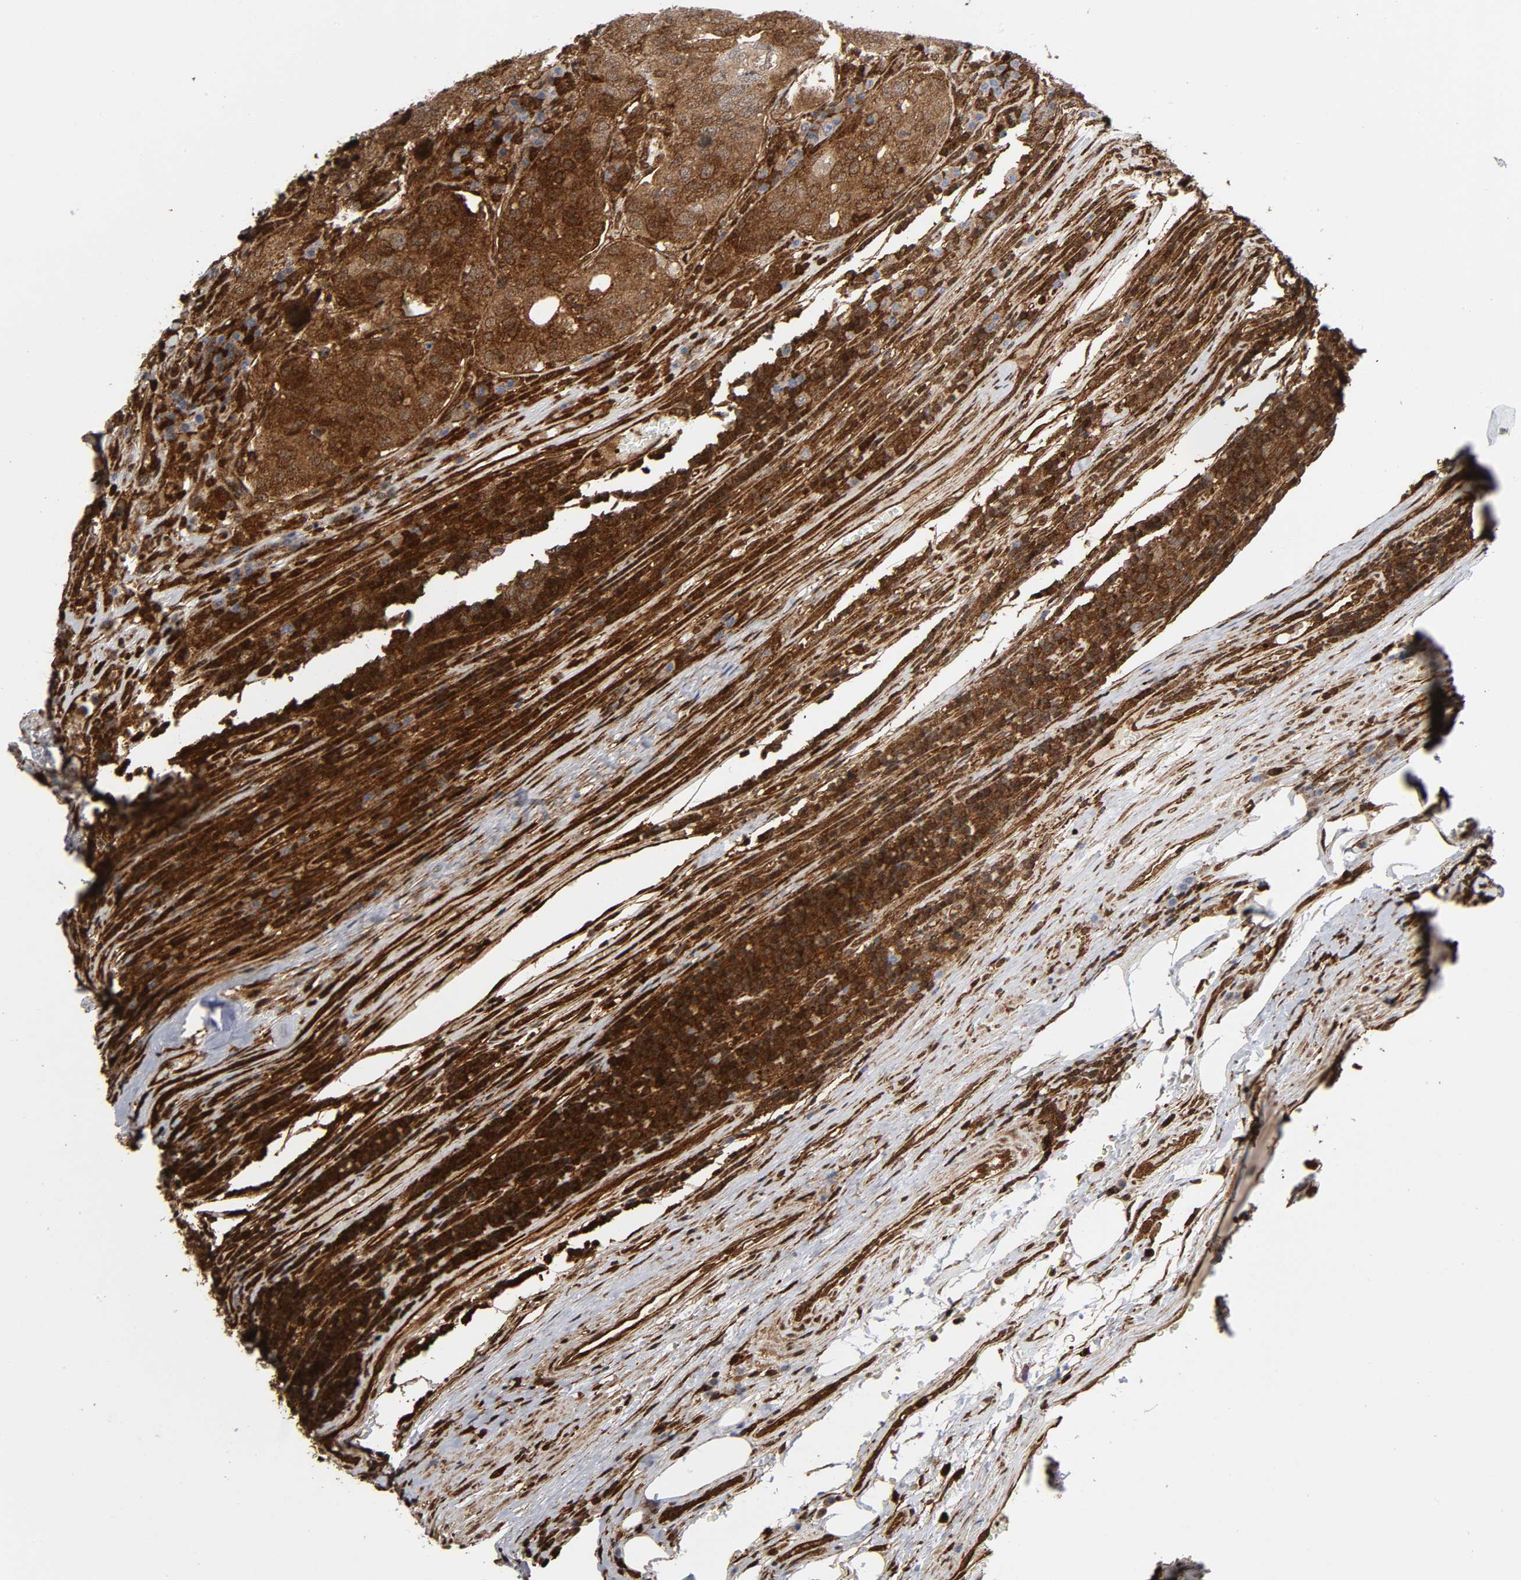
{"staining": {"intensity": "strong", "quantity": ">75%", "location": "cytoplasmic/membranous"}, "tissue": "urothelial cancer", "cell_type": "Tumor cells", "image_type": "cancer", "snomed": [{"axis": "morphology", "description": "Urothelial carcinoma, High grade"}, {"axis": "topography", "description": "Lymph node"}, {"axis": "topography", "description": "Urinary bladder"}], "caption": "IHC (DAB (3,3'-diaminobenzidine)) staining of human high-grade urothelial carcinoma demonstrates strong cytoplasmic/membranous protein expression in approximately >75% of tumor cells.", "gene": "MAPK1", "patient": {"sex": "male", "age": 51}}